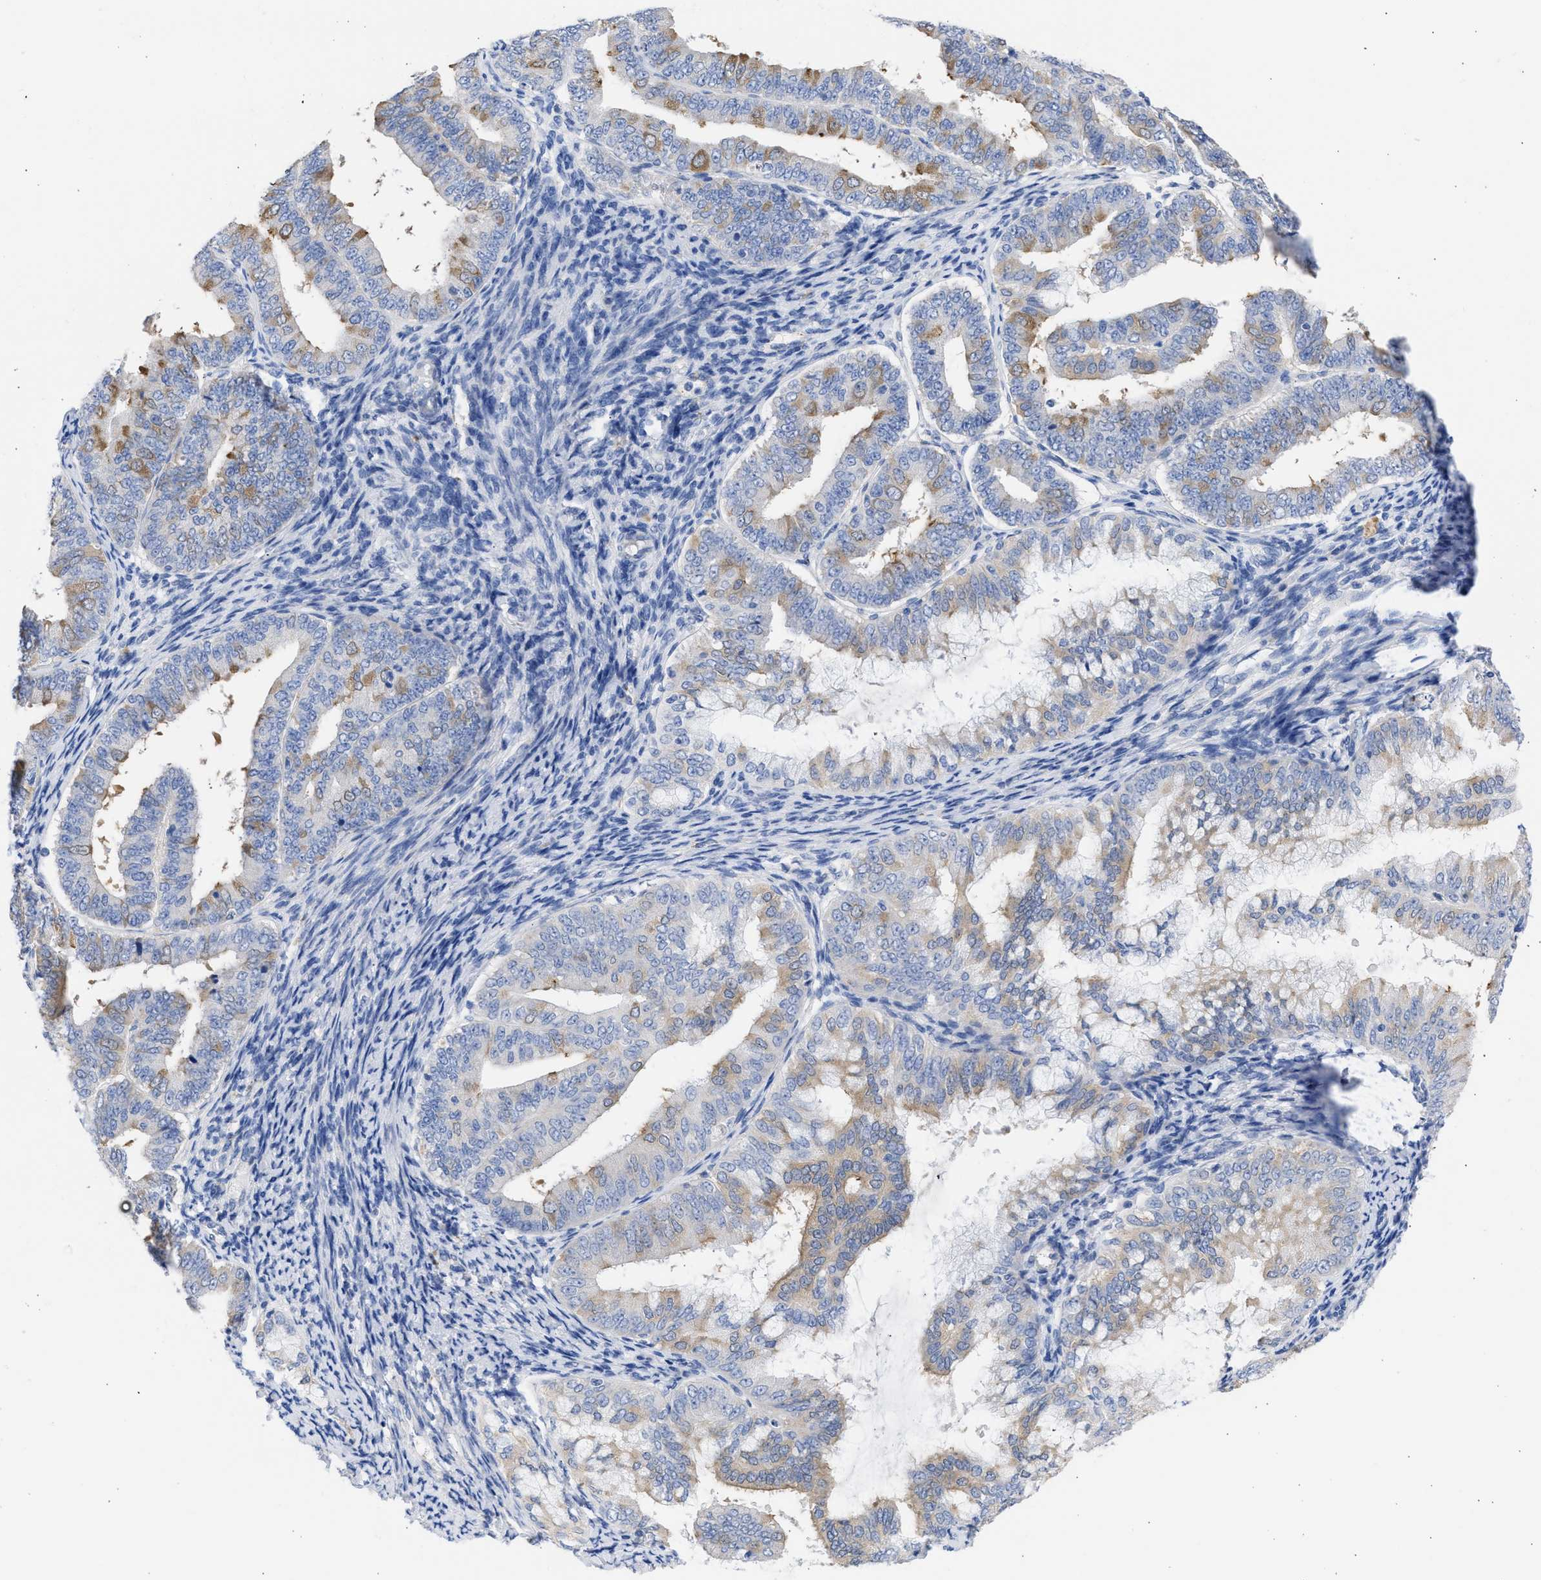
{"staining": {"intensity": "moderate", "quantity": "25%-75%", "location": "cytoplasmic/membranous"}, "tissue": "endometrial cancer", "cell_type": "Tumor cells", "image_type": "cancer", "snomed": [{"axis": "morphology", "description": "Adenocarcinoma, NOS"}, {"axis": "topography", "description": "Endometrium"}], "caption": "Protein positivity by immunohistochemistry (IHC) demonstrates moderate cytoplasmic/membranous staining in approximately 25%-75% of tumor cells in endometrial cancer.", "gene": "RSPH1", "patient": {"sex": "female", "age": 63}}